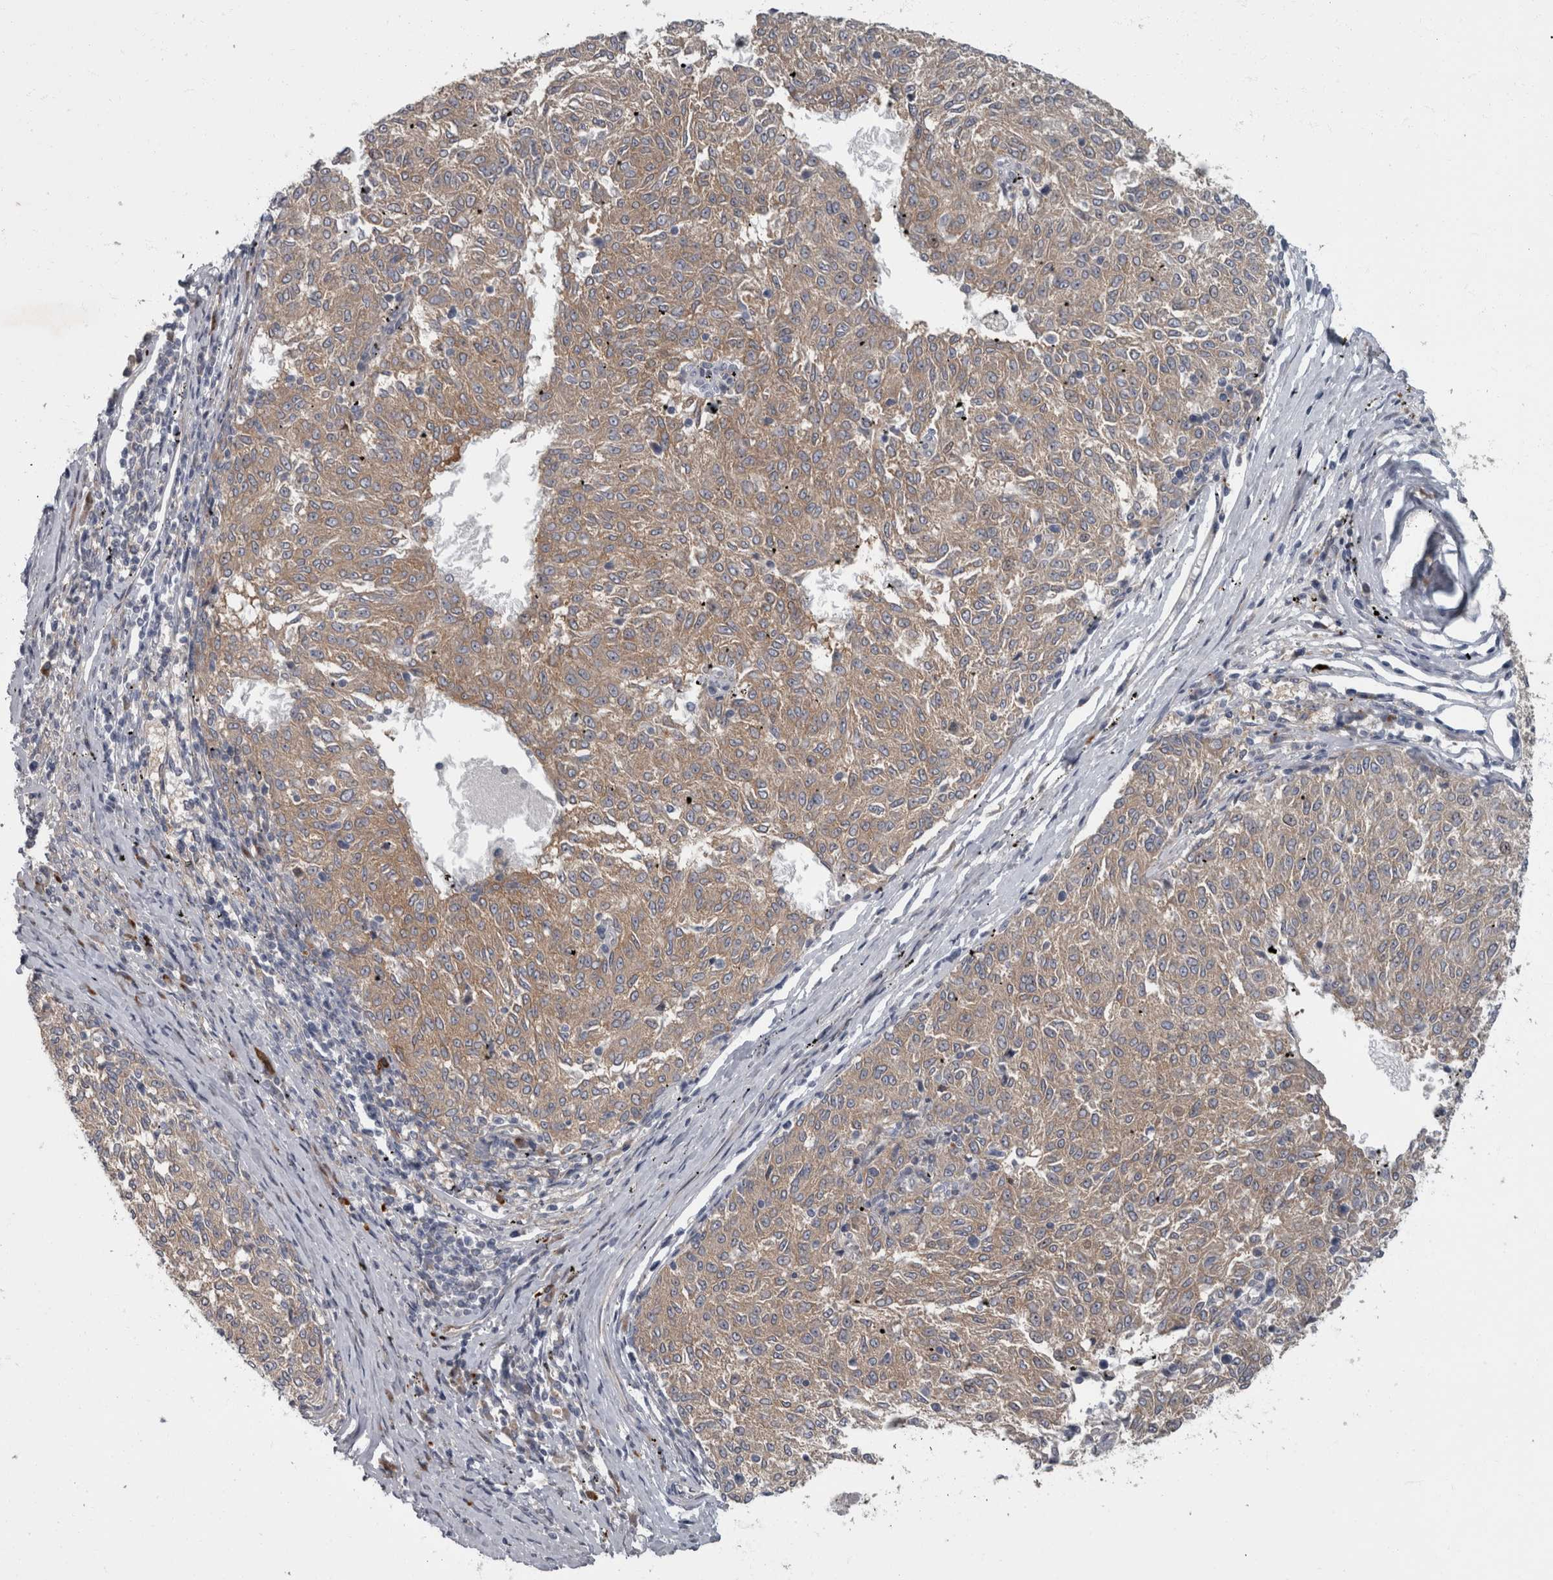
{"staining": {"intensity": "weak", "quantity": ">75%", "location": "cytoplasmic/membranous"}, "tissue": "melanoma", "cell_type": "Tumor cells", "image_type": "cancer", "snomed": [{"axis": "morphology", "description": "Malignant melanoma, NOS"}, {"axis": "topography", "description": "Skin"}], "caption": "Immunohistochemistry (IHC) staining of melanoma, which displays low levels of weak cytoplasmic/membranous positivity in about >75% of tumor cells indicating weak cytoplasmic/membranous protein positivity. The staining was performed using DAB (brown) for protein detection and nuclei were counterstained in hematoxylin (blue).", "gene": "CDC42BPG", "patient": {"sex": "female", "age": 72}}